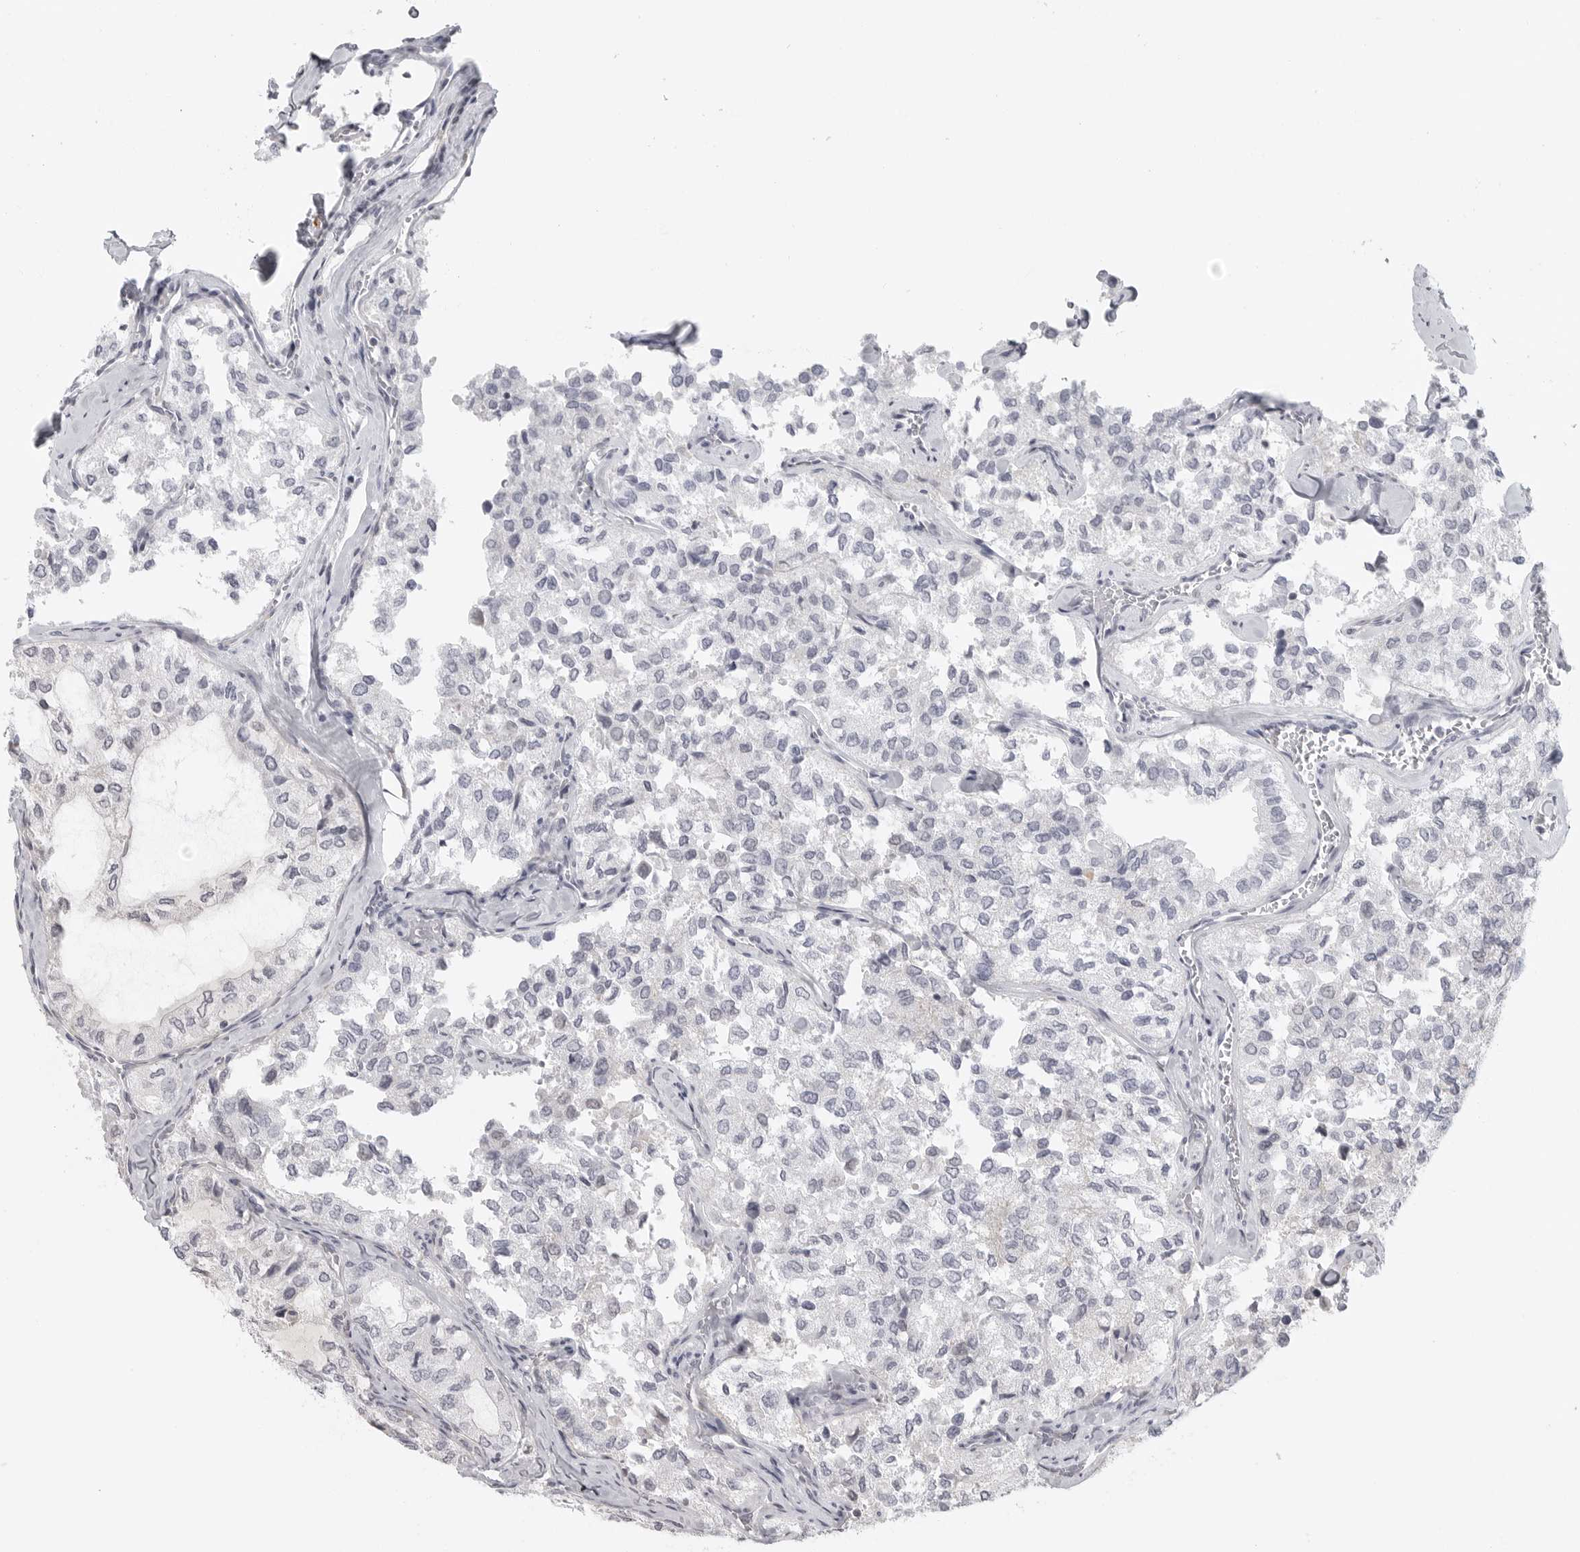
{"staining": {"intensity": "negative", "quantity": "none", "location": "none"}, "tissue": "thyroid cancer", "cell_type": "Tumor cells", "image_type": "cancer", "snomed": [{"axis": "morphology", "description": "Follicular adenoma carcinoma, NOS"}, {"axis": "topography", "description": "Thyroid gland"}], "caption": "Photomicrograph shows no significant protein positivity in tumor cells of thyroid cancer (follicular adenoma carcinoma).", "gene": "MAP7D1", "patient": {"sex": "male", "age": 75}}